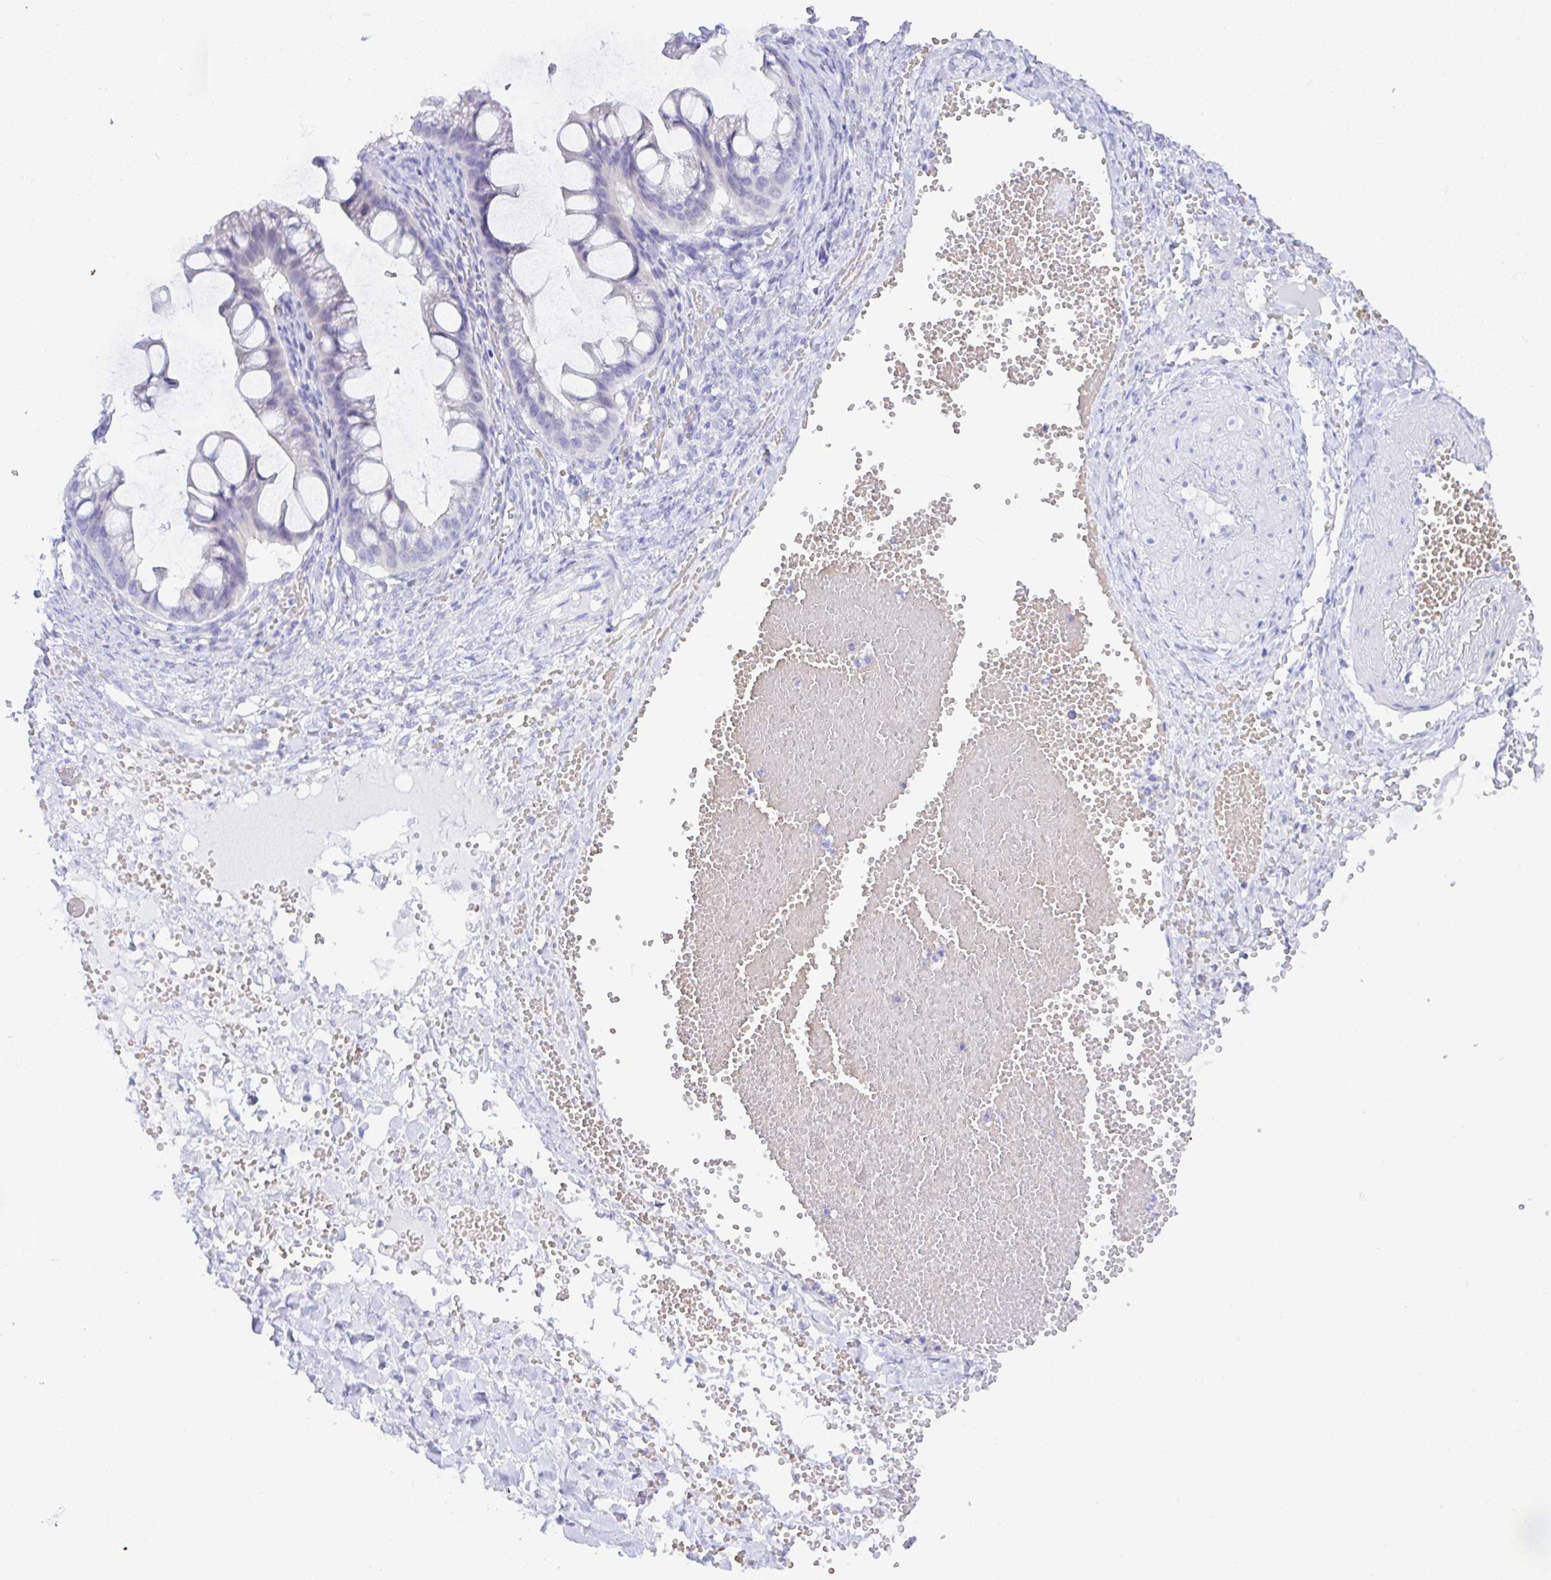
{"staining": {"intensity": "negative", "quantity": "none", "location": "none"}, "tissue": "ovarian cancer", "cell_type": "Tumor cells", "image_type": "cancer", "snomed": [{"axis": "morphology", "description": "Cystadenocarcinoma, mucinous, NOS"}, {"axis": "topography", "description": "Ovary"}], "caption": "DAB (3,3'-diaminobenzidine) immunohistochemical staining of ovarian mucinous cystadenocarcinoma reveals no significant staining in tumor cells.", "gene": "SEL1L2", "patient": {"sex": "female", "age": 73}}